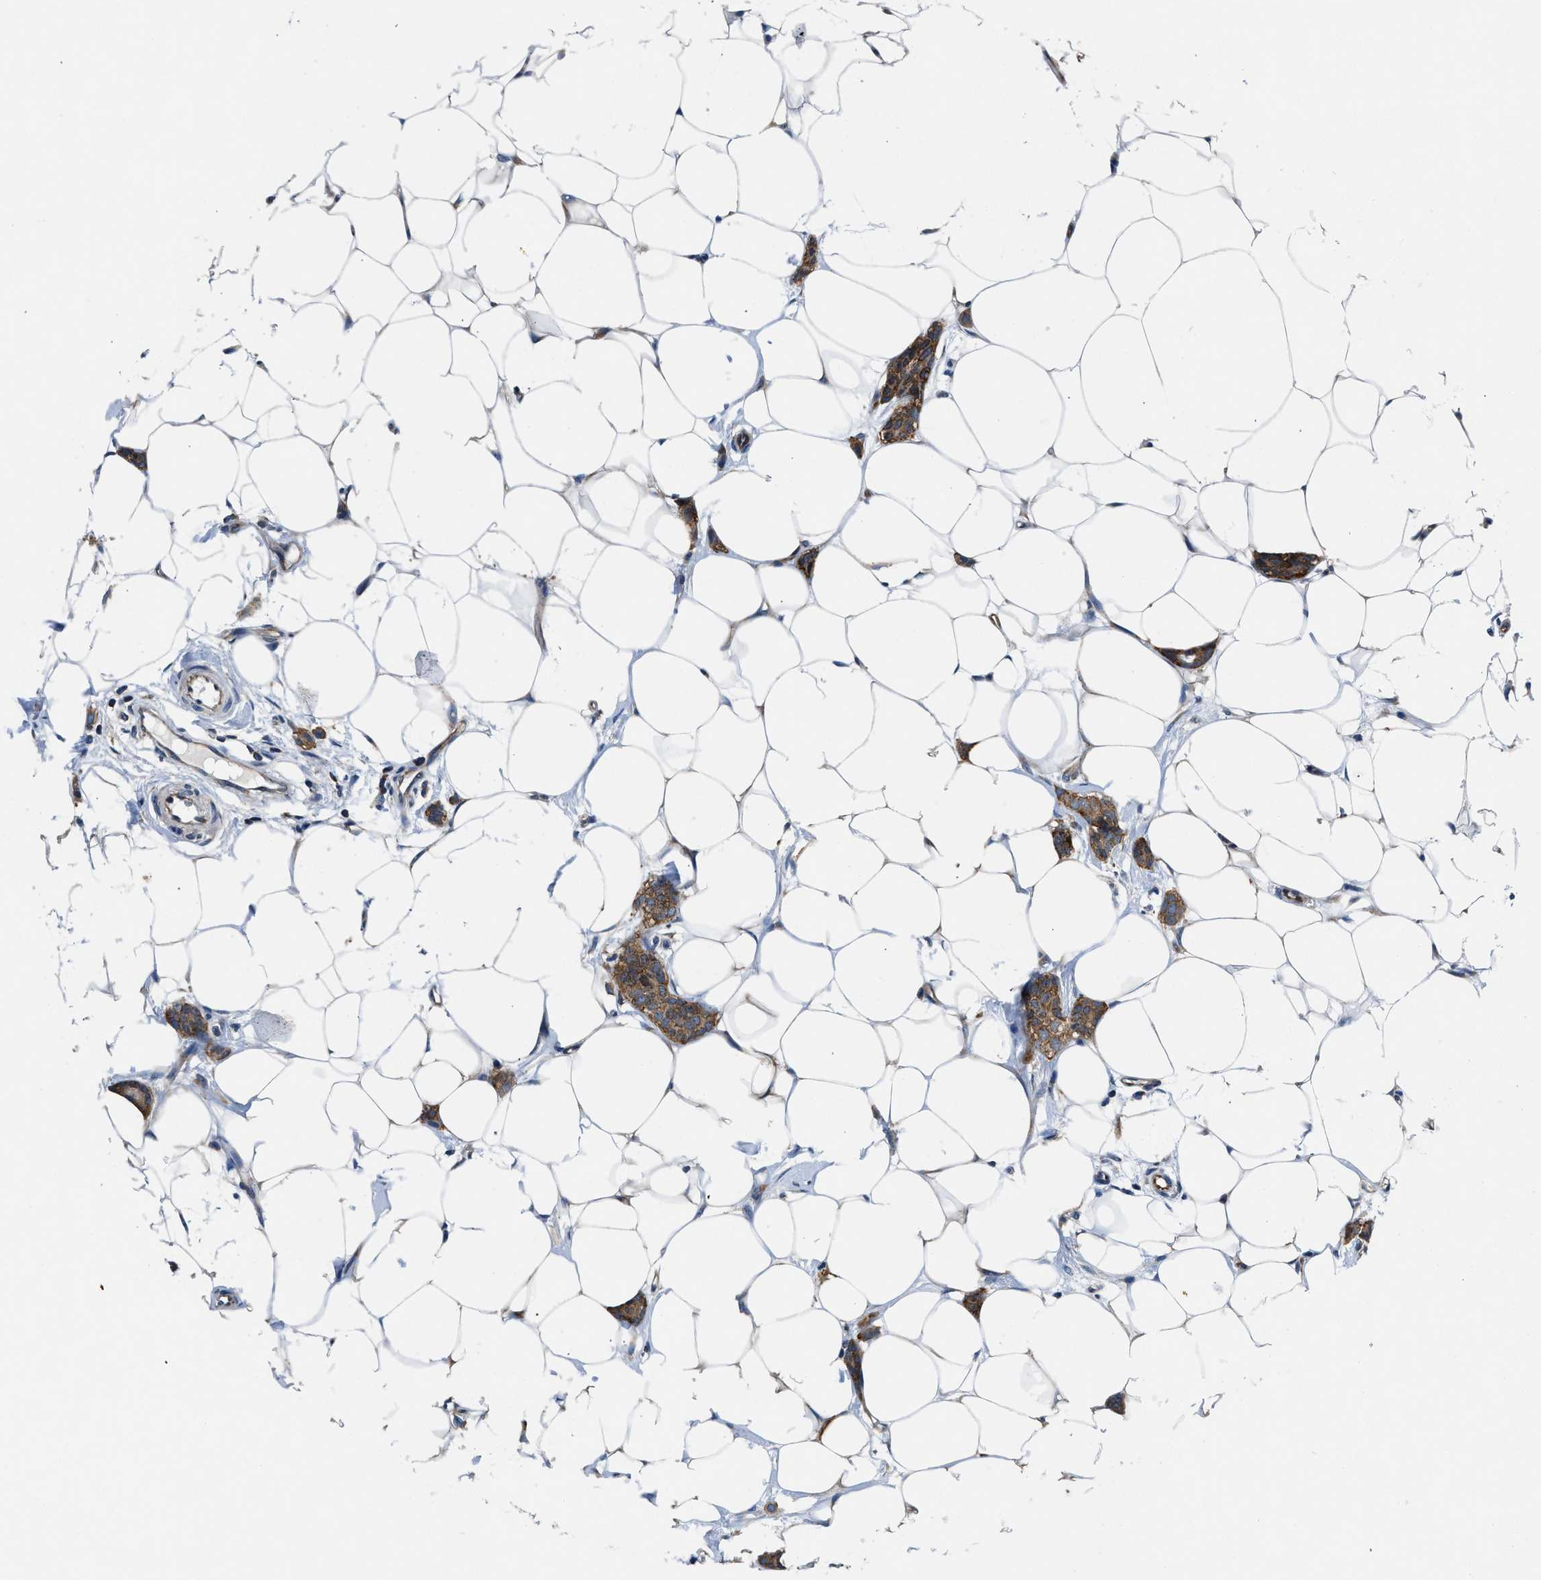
{"staining": {"intensity": "moderate", "quantity": ">75%", "location": "cytoplasmic/membranous"}, "tissue": "breast cancer", "cell_type": "Tumor cells", "image_type": "cancer", "snomed": [{"axis": "morphology", "description": "Lobular carcinoma"}, {"axis": "topography", "description": "Skin"}, {"axis": "topography", "description": "Breast"}], "caption": "This histopathology image exhibits immunohistochemistry staining of breast cancer, with medium moderate cytoplasmic/membranous positivity in about >75% of tumor cells.", "gene": "PA2G4", "patient": {"sex": "female", "age": 46}}